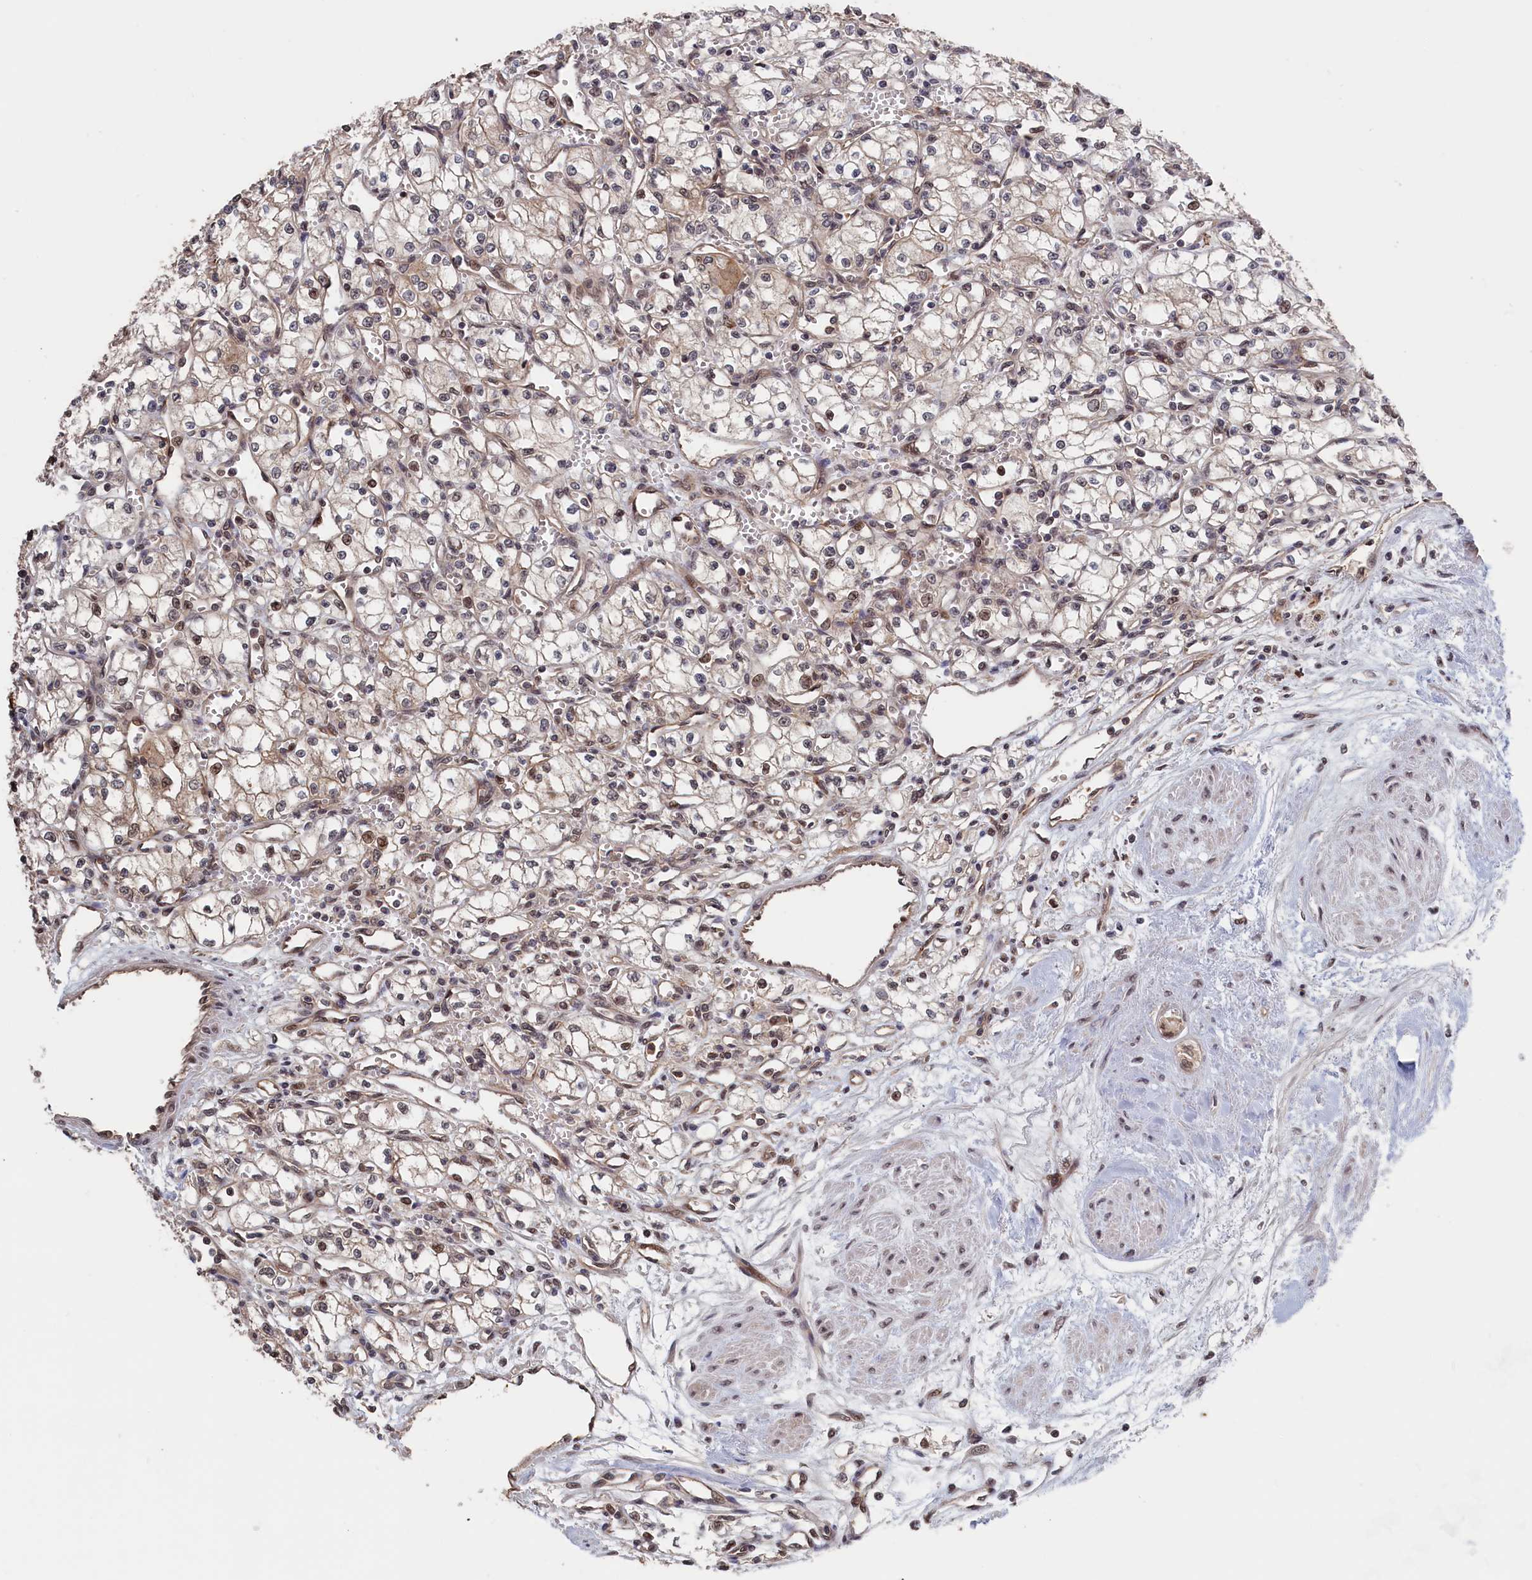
{"staining": {"intensity": "weak", "quantity": "25%-75%", "location": "nuclear"}, "tissue": "renal cancer", "cell_type": "Tumor cells", "image_type": "cancer", "snomed": [{"axis": "morphology", "description": "Normal tissue, NOS"}, {"axis": "morphology", "description": "Adenocarcinoma, NOS"}, {"axis": "topography", "description": "Kidney"}], "caption": "Renal cancer stained for a protein (brown) reveals weak nuclear positive expression in approximately 25%-75% of tumor cells.", "gene": "PLP2", "patient": {"sex": "male", "age": 59}}